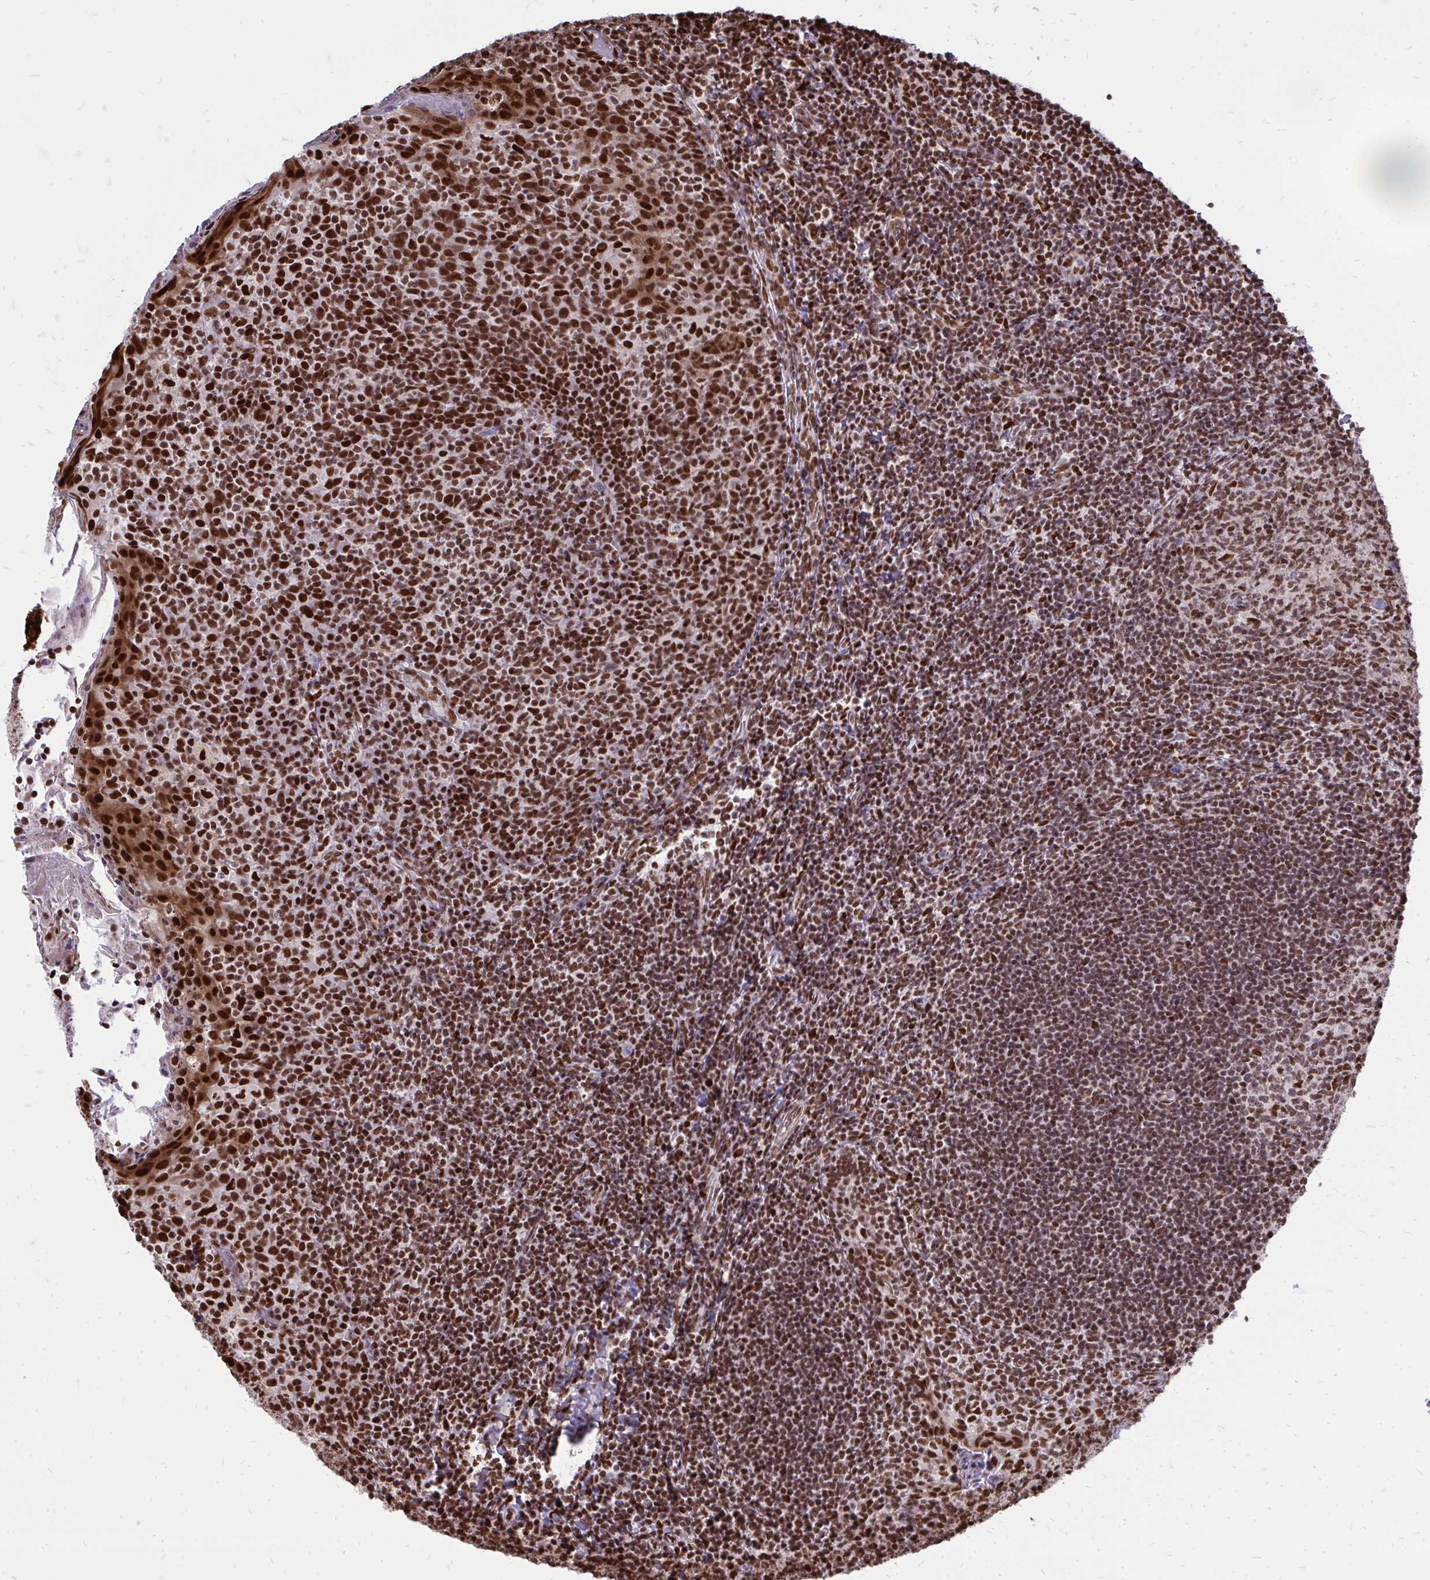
{"staining": {"intensity": "moderate", "quantity": ">75%", "location": "nuclear"}, "tissue": "tonsil", "cell_type": "Germinal center cells", "image_type": "normal", "snomed": [{"axis": "morphology", "description": "Normal tissue, NOS"}, {"axis": "topography", "description": "Tonsil"}], "caption": "Germinal center cells demonstrate moderate nuclear staining in about >75% of cells in normal tonsil. The staining was performed using DAB to visualize the protein expression in brown, while the nuclei were stained in blue with hematoxylin (Magnification: 20x).", "gene": "TBL1Y", "patient": {"sex": "female", "age": 10}}